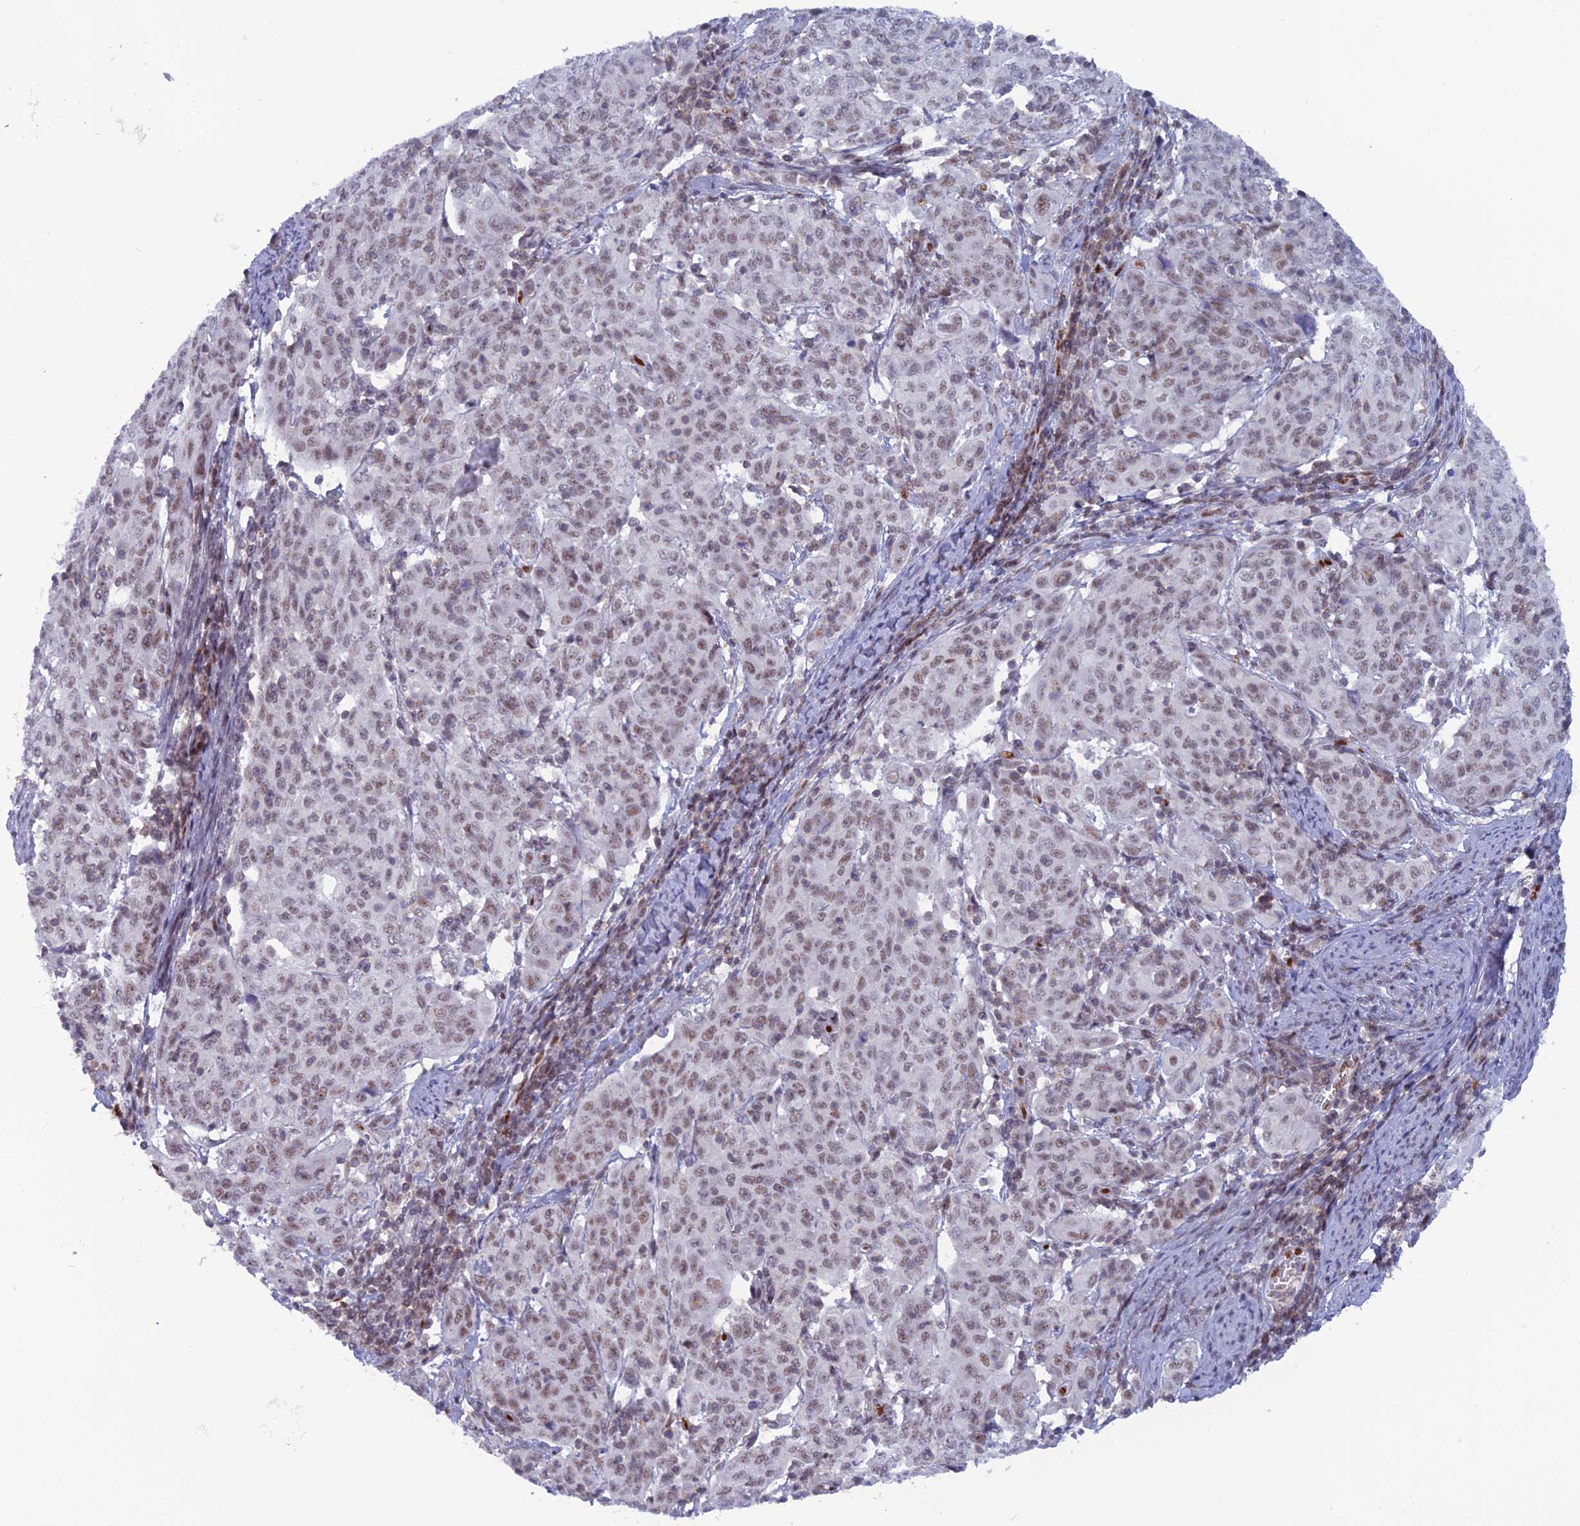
{"staining": {"intensity": "weak", "quantity": "25%-75%", "location": "nuclear"}, "tissue": "cervical cancer", "cell_type": "Tumor cells", "image_type": "cancer", "snomed": [{"axis": "morphology", "description": "Squamous cell carcinoma, NOS"}, {"axis": "topography", "description": "Cervix"}], "caption": "Protein positivity by IHC shows weak nuclear expression in about 25%-75% of tumor cells in cervical squamous cell carcinoma.", "gene": "NOL4L", "patient": {"sex": "female", "age": 67}}